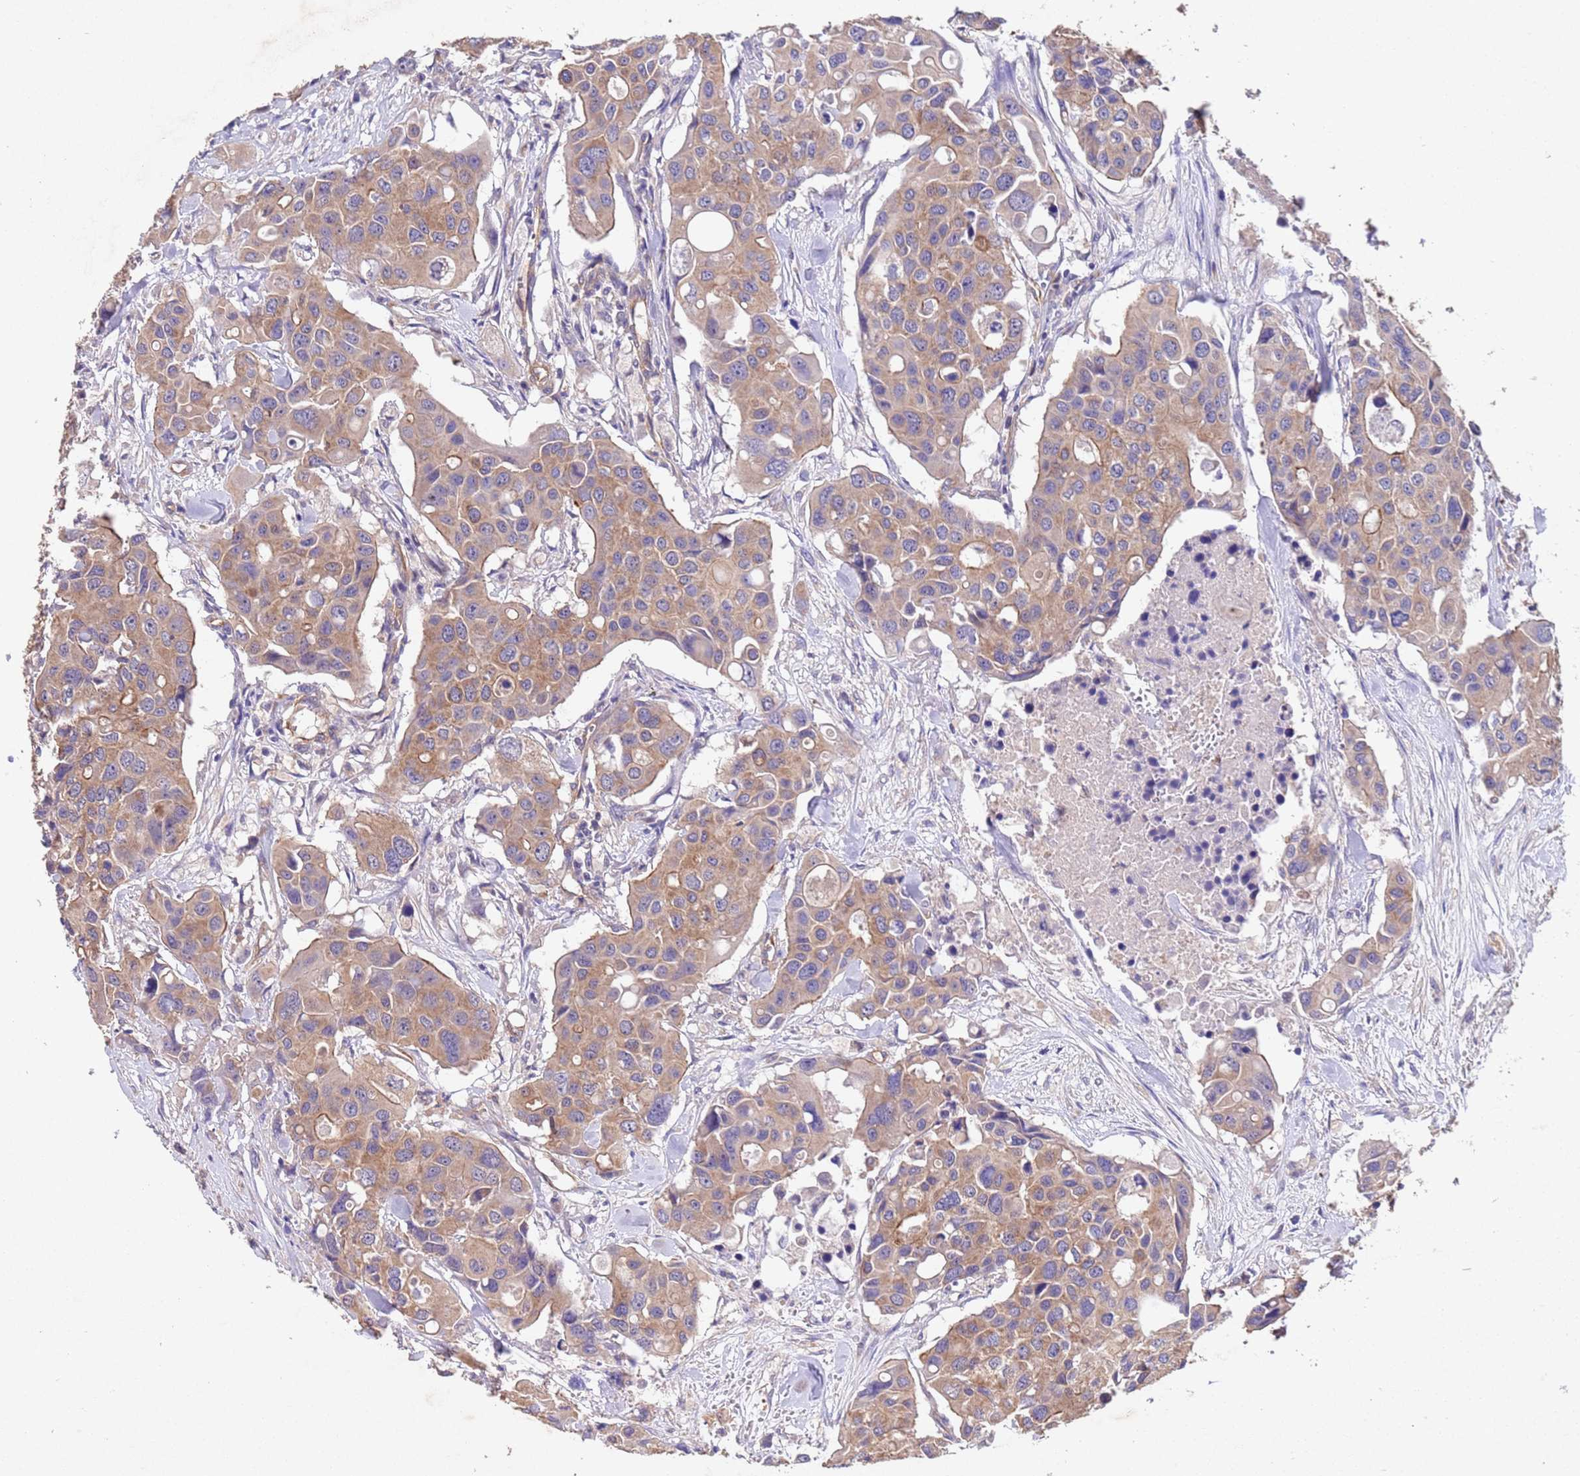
{"staining": {"intensity": "weak", "quantity": ">75%", "location": "cytoplasmic/membranous"}, "tissue": "colorectal cancer", "cell_type": "Tumor cells", "image_type": "cancer", "snomed": [{"axis": "morphology", "description": "Adenocarcinoma, NOS"}, {"axis": "topography", "description": "Colon"}], "caption": "DAB (3,3'-diaminobenzidine) immunohistochemical staining of human colorectal cancer (adenocarcinoma) reveals weak cytoplasmic/membranous protein expression in approximately >75% of tumor cells. The staining was performed using DAB (3,3'-diaminobenzidine) to visualize the protein expression in brown, while the nuclei were stained in blue with hematoxylin (Magnification: 20x).", "gene": "MTX3", "patient": {"sex": "male", "age": 77}}